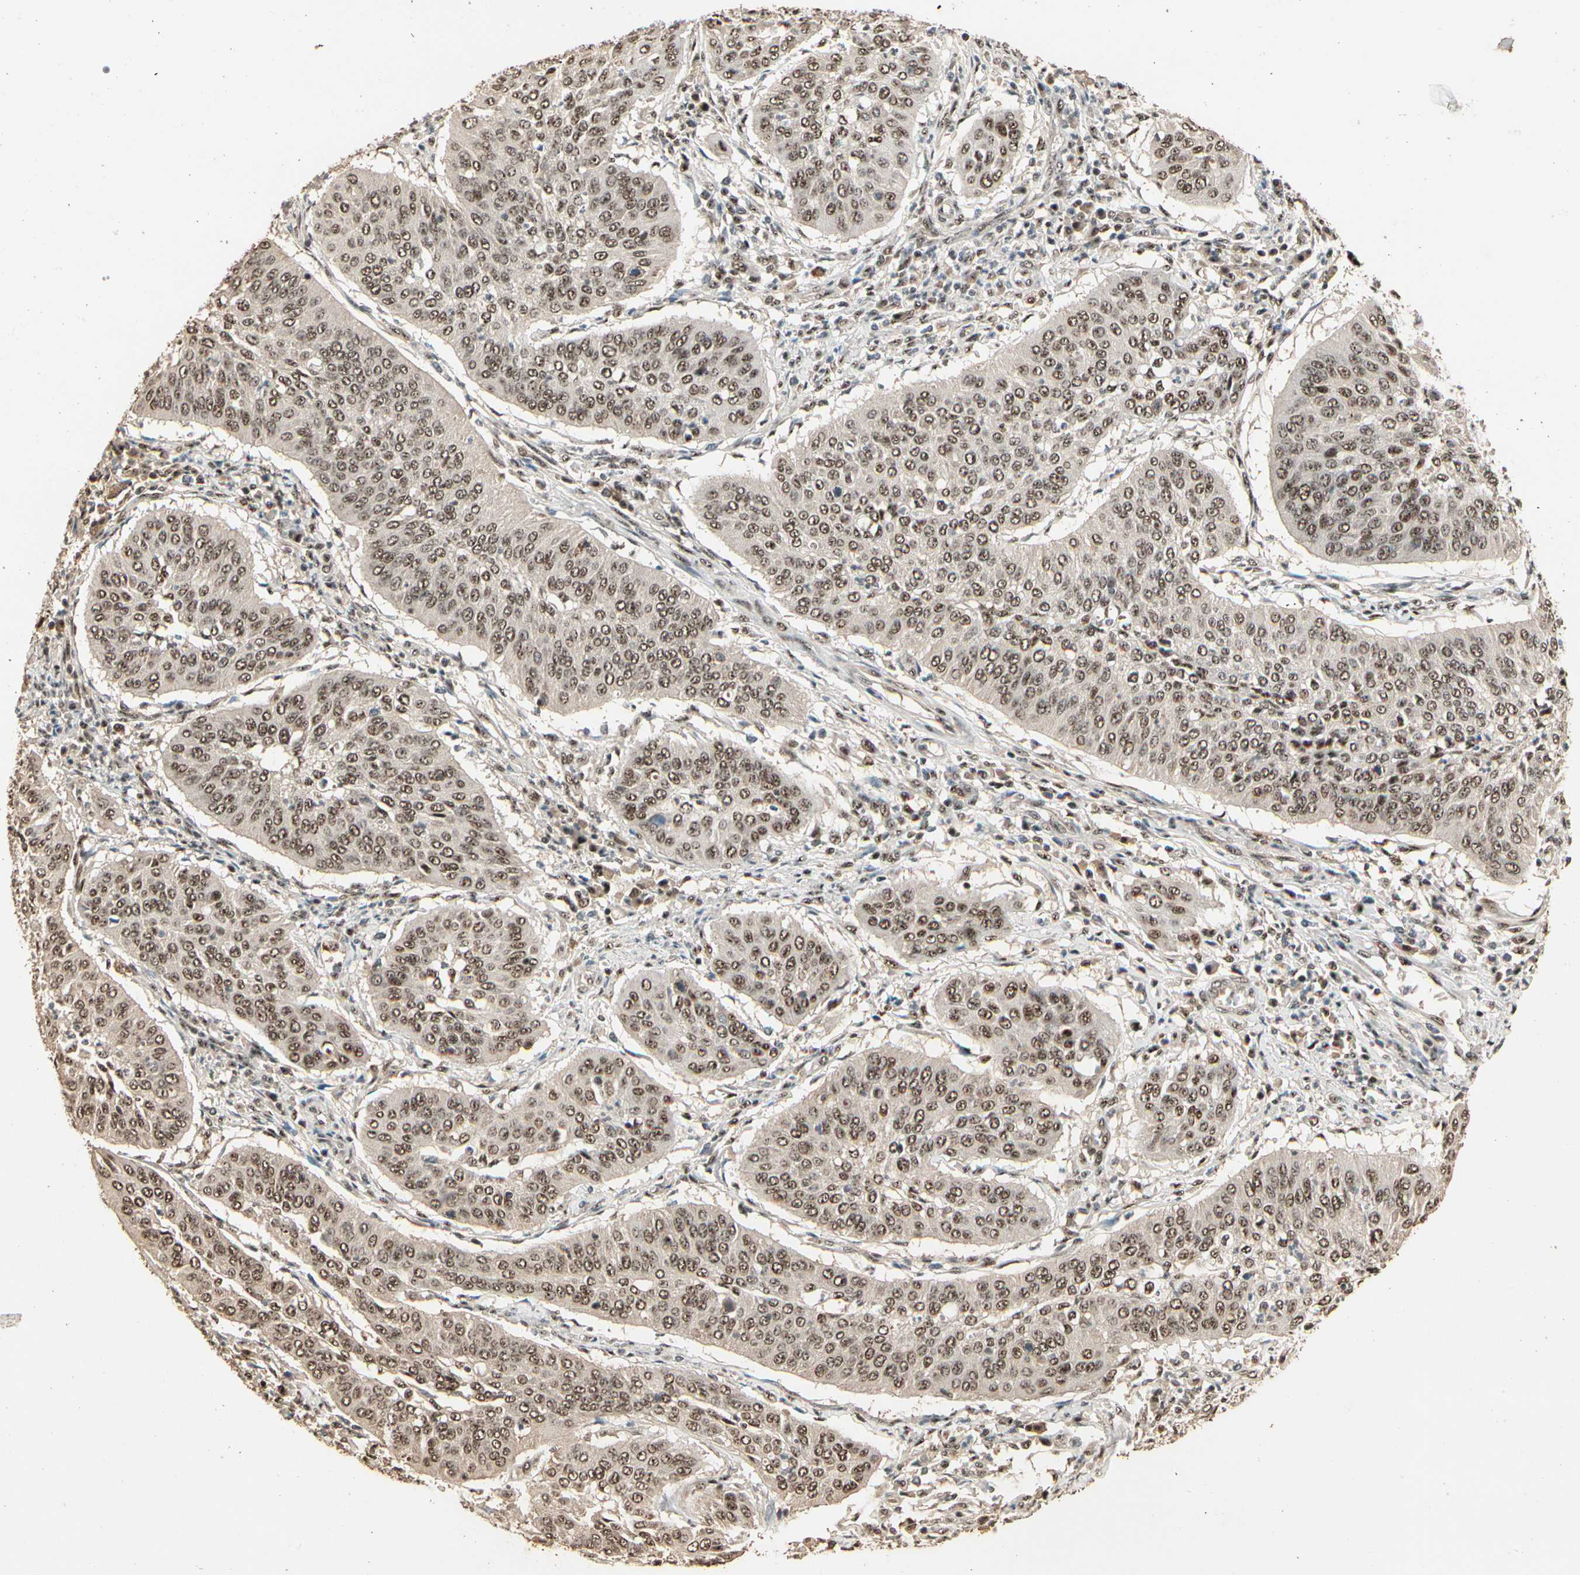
{"staining": {"intensity": "moderate", "quantity": ">75%", "location": "cytoplasmic/membranous,nuclear"}, "tissue": "cervical cancer", "cell_type": "Tumor cells", "image_type": "cancer", "snomed": [{"axis": "morphology", "description": "Normal tissue, NOS"}, {"axis": "morphology", "description": "Squamous cell carcinoma, NOS"}, {"axis": "topography", "description": "Cervix"}], "caption": "Cervical cancer (squamous cell carcinoma) tissue shows moderate cytoplasmic/membranous and nuclear staining in about >75% of tumor cells", "gene": "RBM25", "patient": {"sex": "female", "age": 39}}